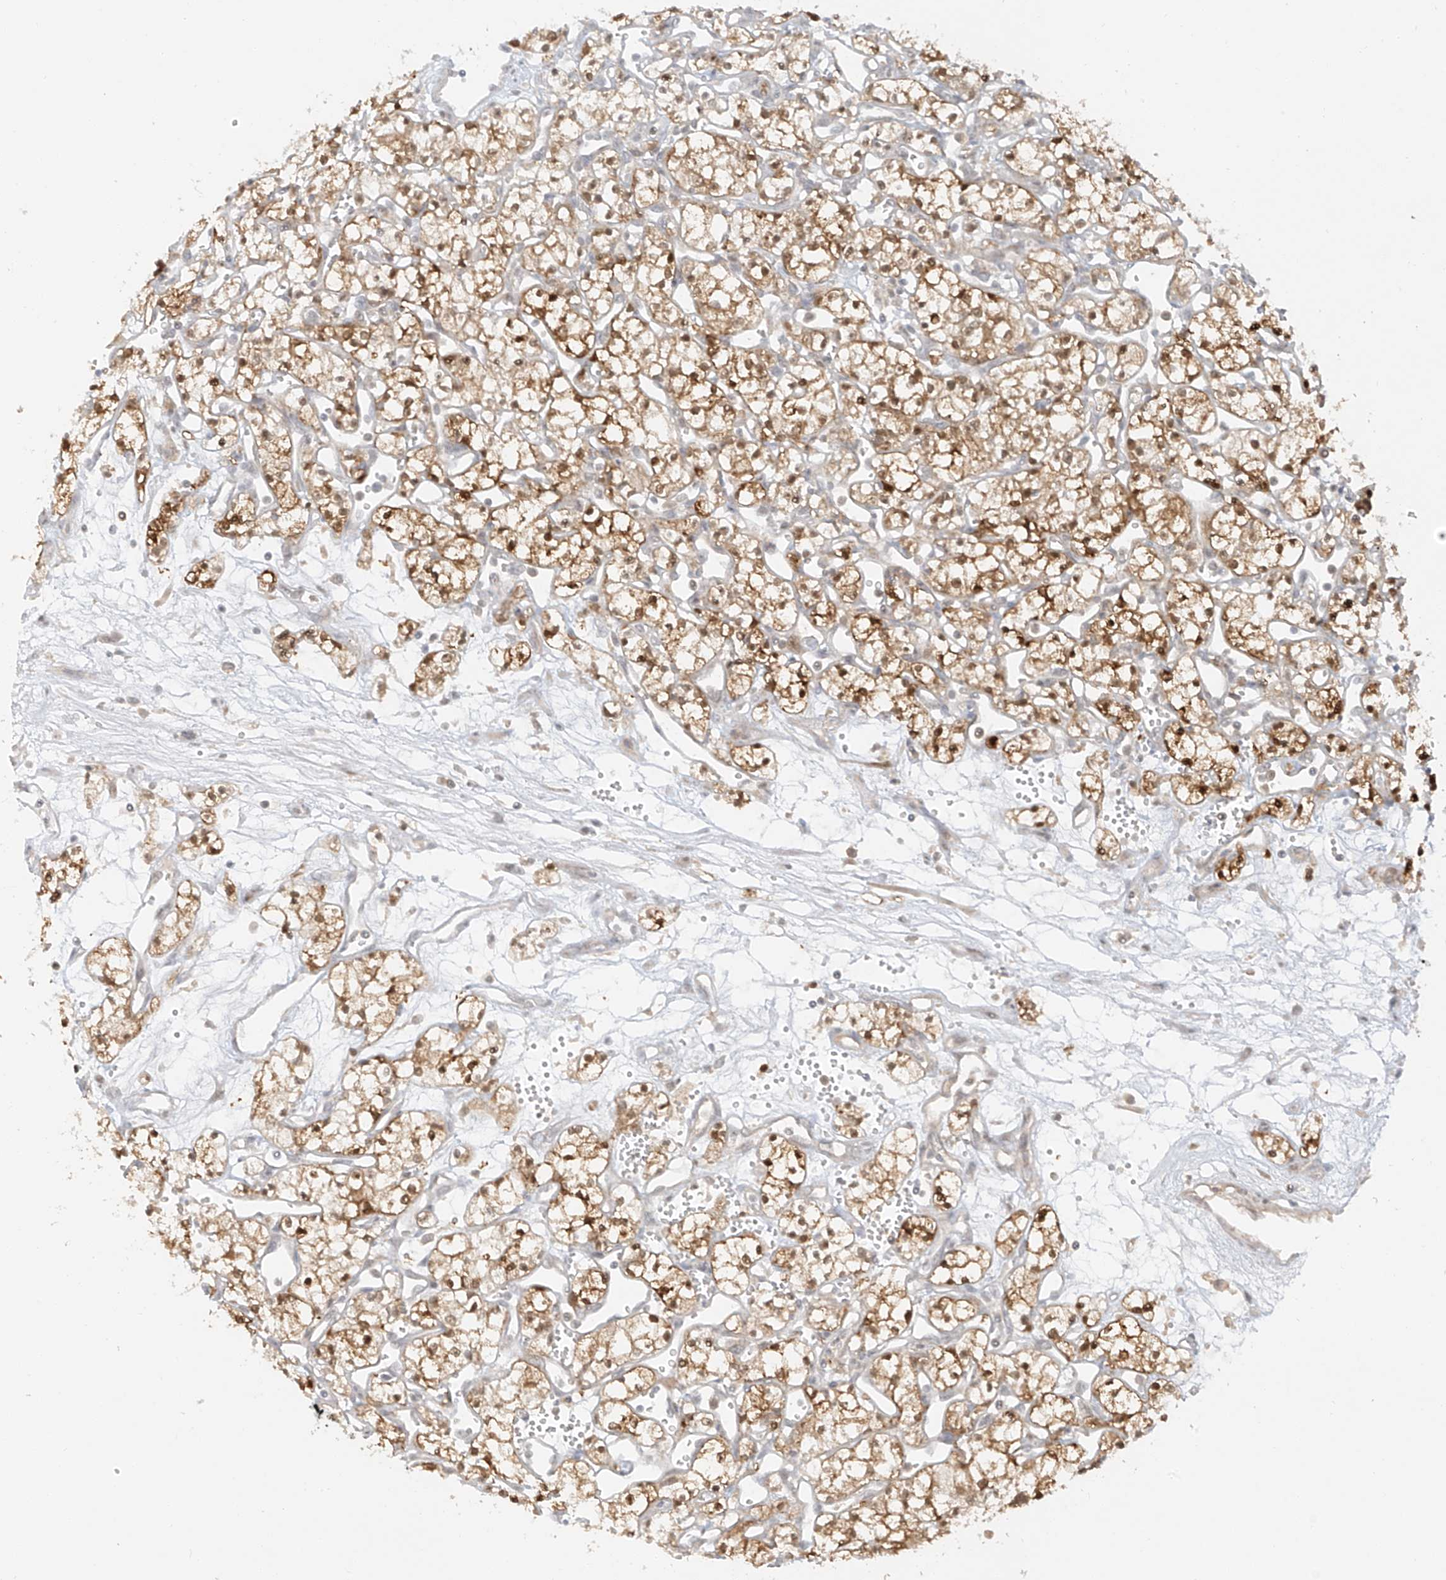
{"staining": {"intensity": "moderate", "quantity": ">75%", "location": "cytoplasmic/membranous,nuclear"}, "tissue": "renal cancer", "cell_type": "Tumor cells", "image_type": "cancer", "snomed": [{"axis": "morphology", "description": "Adenocarcinoma, NOS"}, {"axis": "topography", "description": "Kidney"}], "caption": "Immunohistochemistry (IHC) of renal cancer shows medium levels of moderate cytoplasmic/membranous and nuclear staining in approximately >75% of tumor cells.", "gene": "MIPEP", "patient": {"sex": "male", "age": 59}}